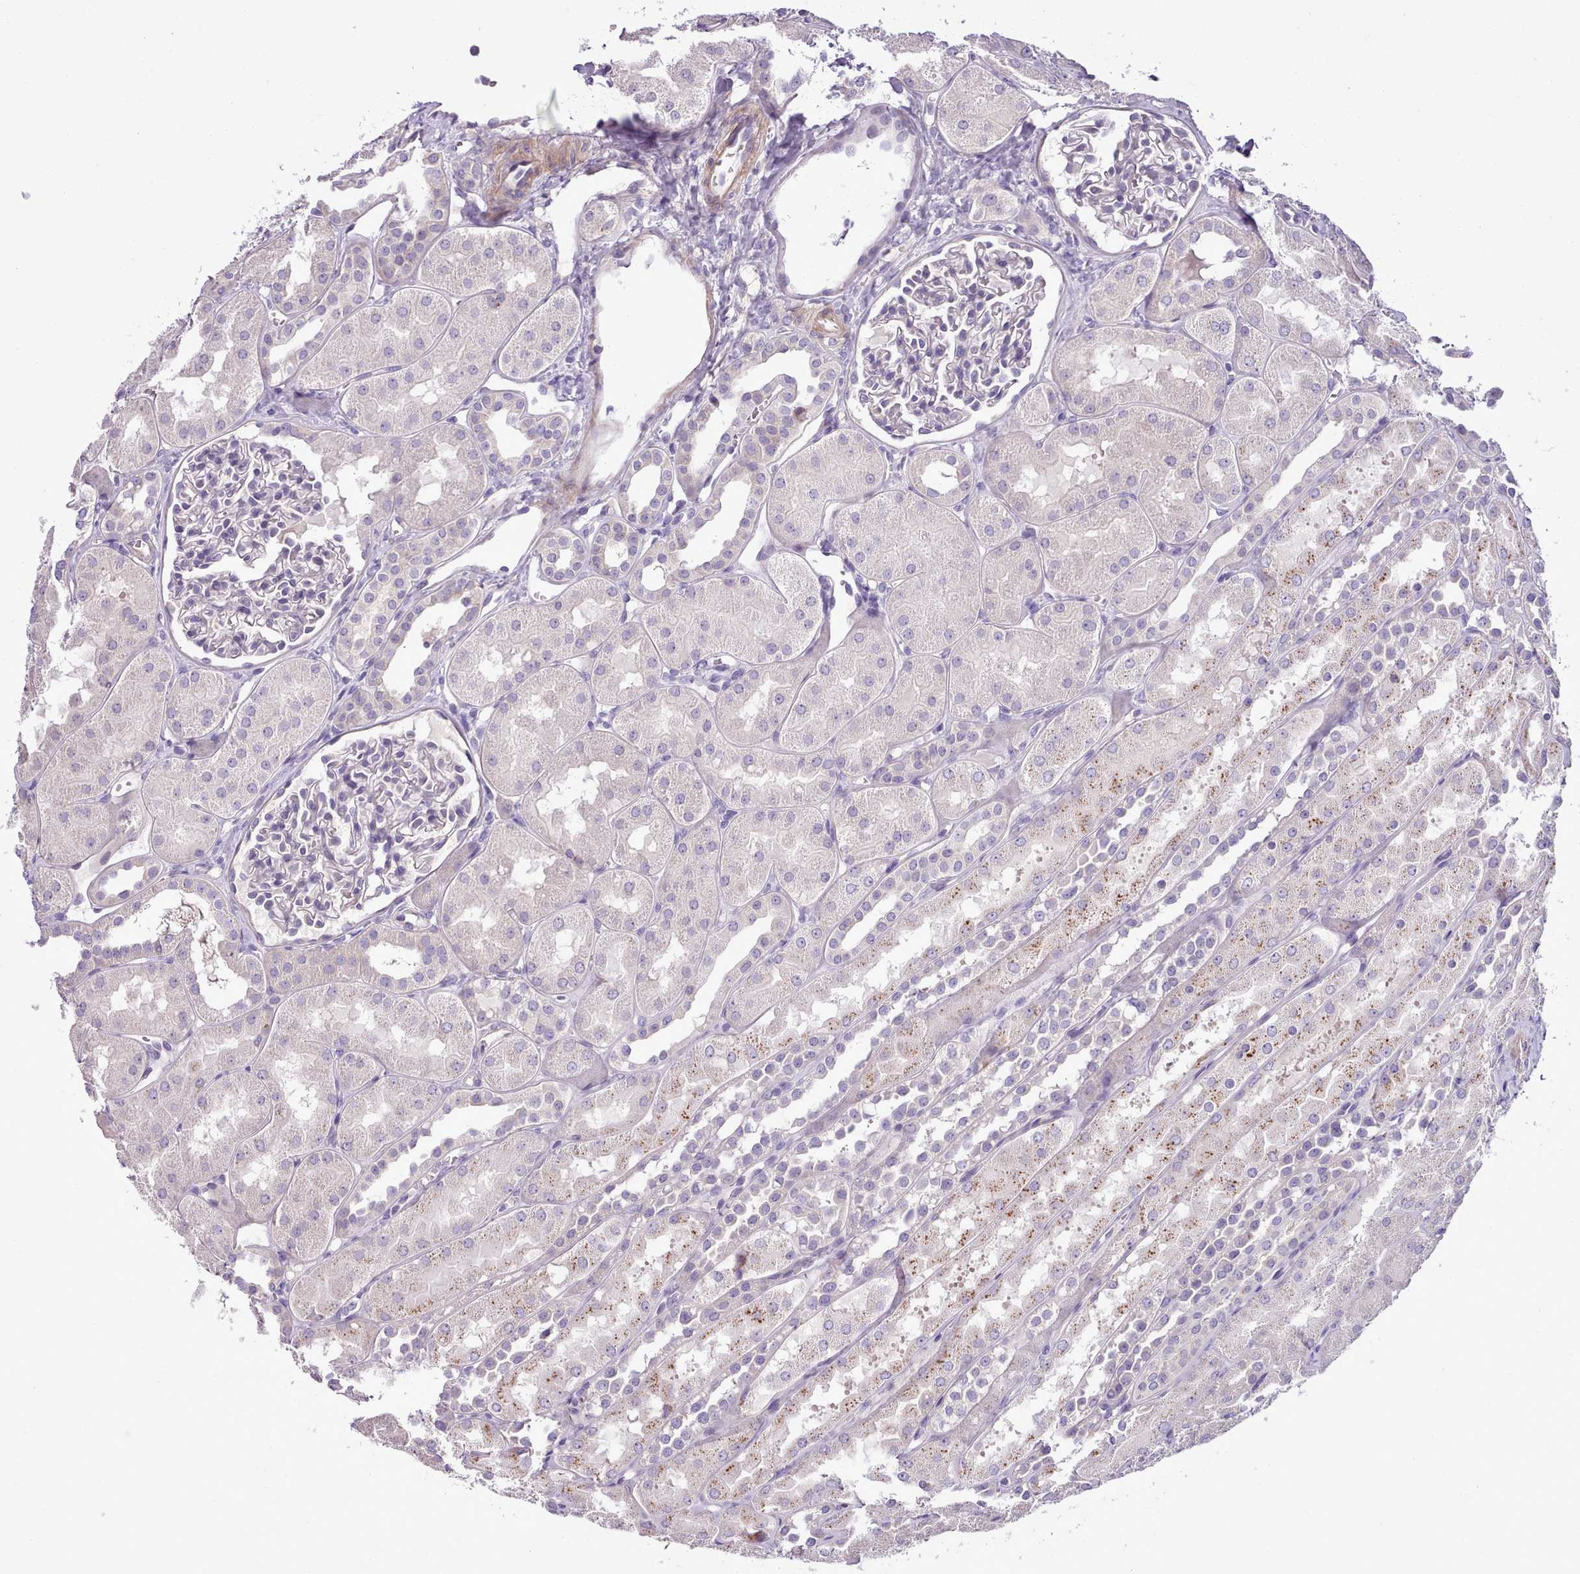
{"staining": {"intensity": "negative", "quantity": "none", "location": "none"}, "tissue": "kidney", "cell_type": "Cells in glomeruli", "image_type": "normal", "snomed": [{"axis": "morphology", "description": "Normal tissue, NOS"}, {"axis": "topography", "description": "Kidney"}, {"axis": "topography", "description": "Urinary bladder"}], "caption": "Immunohistochemistry (IHC) of unremarkable kidney reveals no positivity in cells in glomeruli.", "gene": "SETX", "patient": {"sex": "male", "age": 16}}